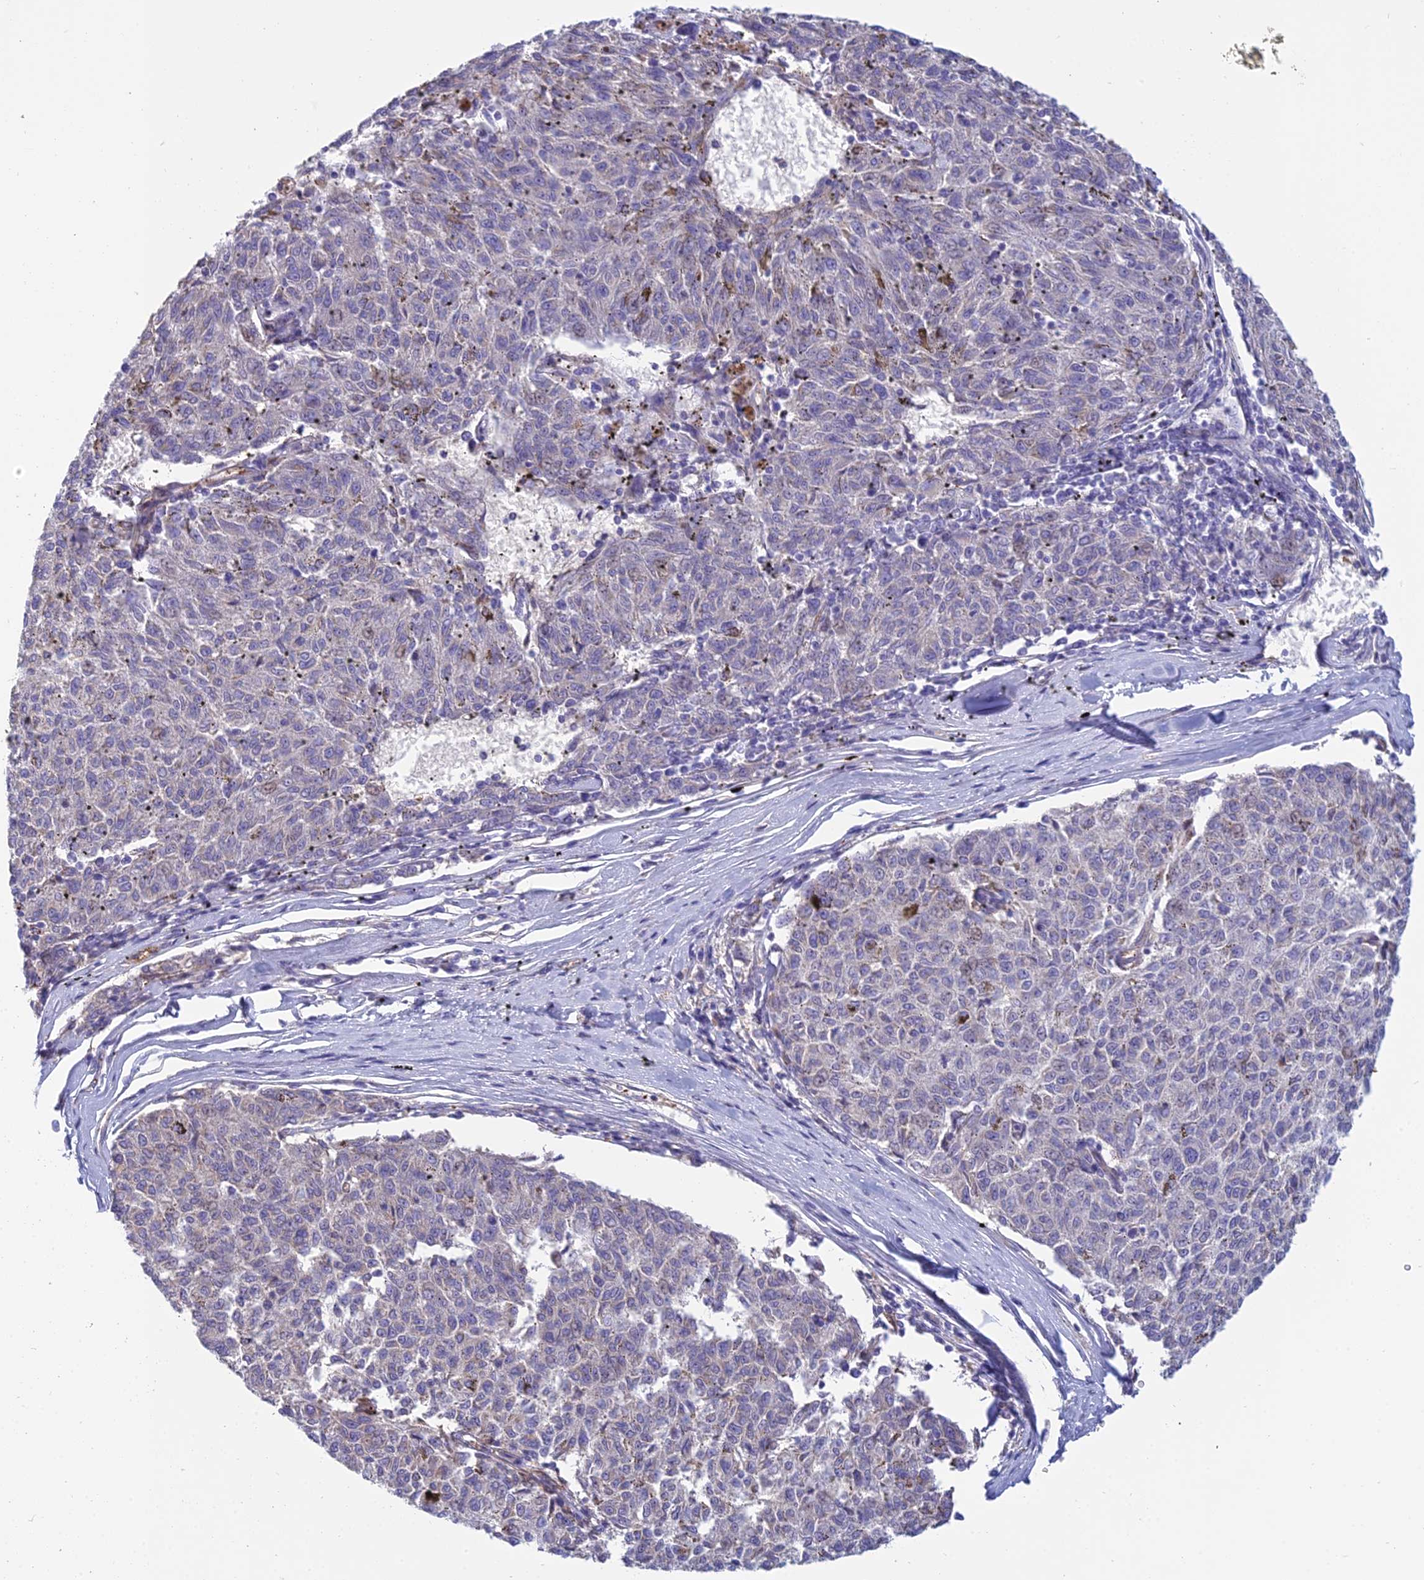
{"staining": {"intensity": "negative", "quantity": "none", "location": "none"}, "tissue": "melanoma", "cell_type": "Tumor cells", "image_type": "cancer", "snomed": [{"axis": "morphology", "description": "Malignant melanoma, NOS"}, {"axis": "topography", "description": "Skin"}], "caption": "This is a photomicrograph of immunohistochemistry staining of melanoma, which shows no positivity in tumor cells.", "gene": "DUS2", "patient": {"sex": "female", "age": 72}}